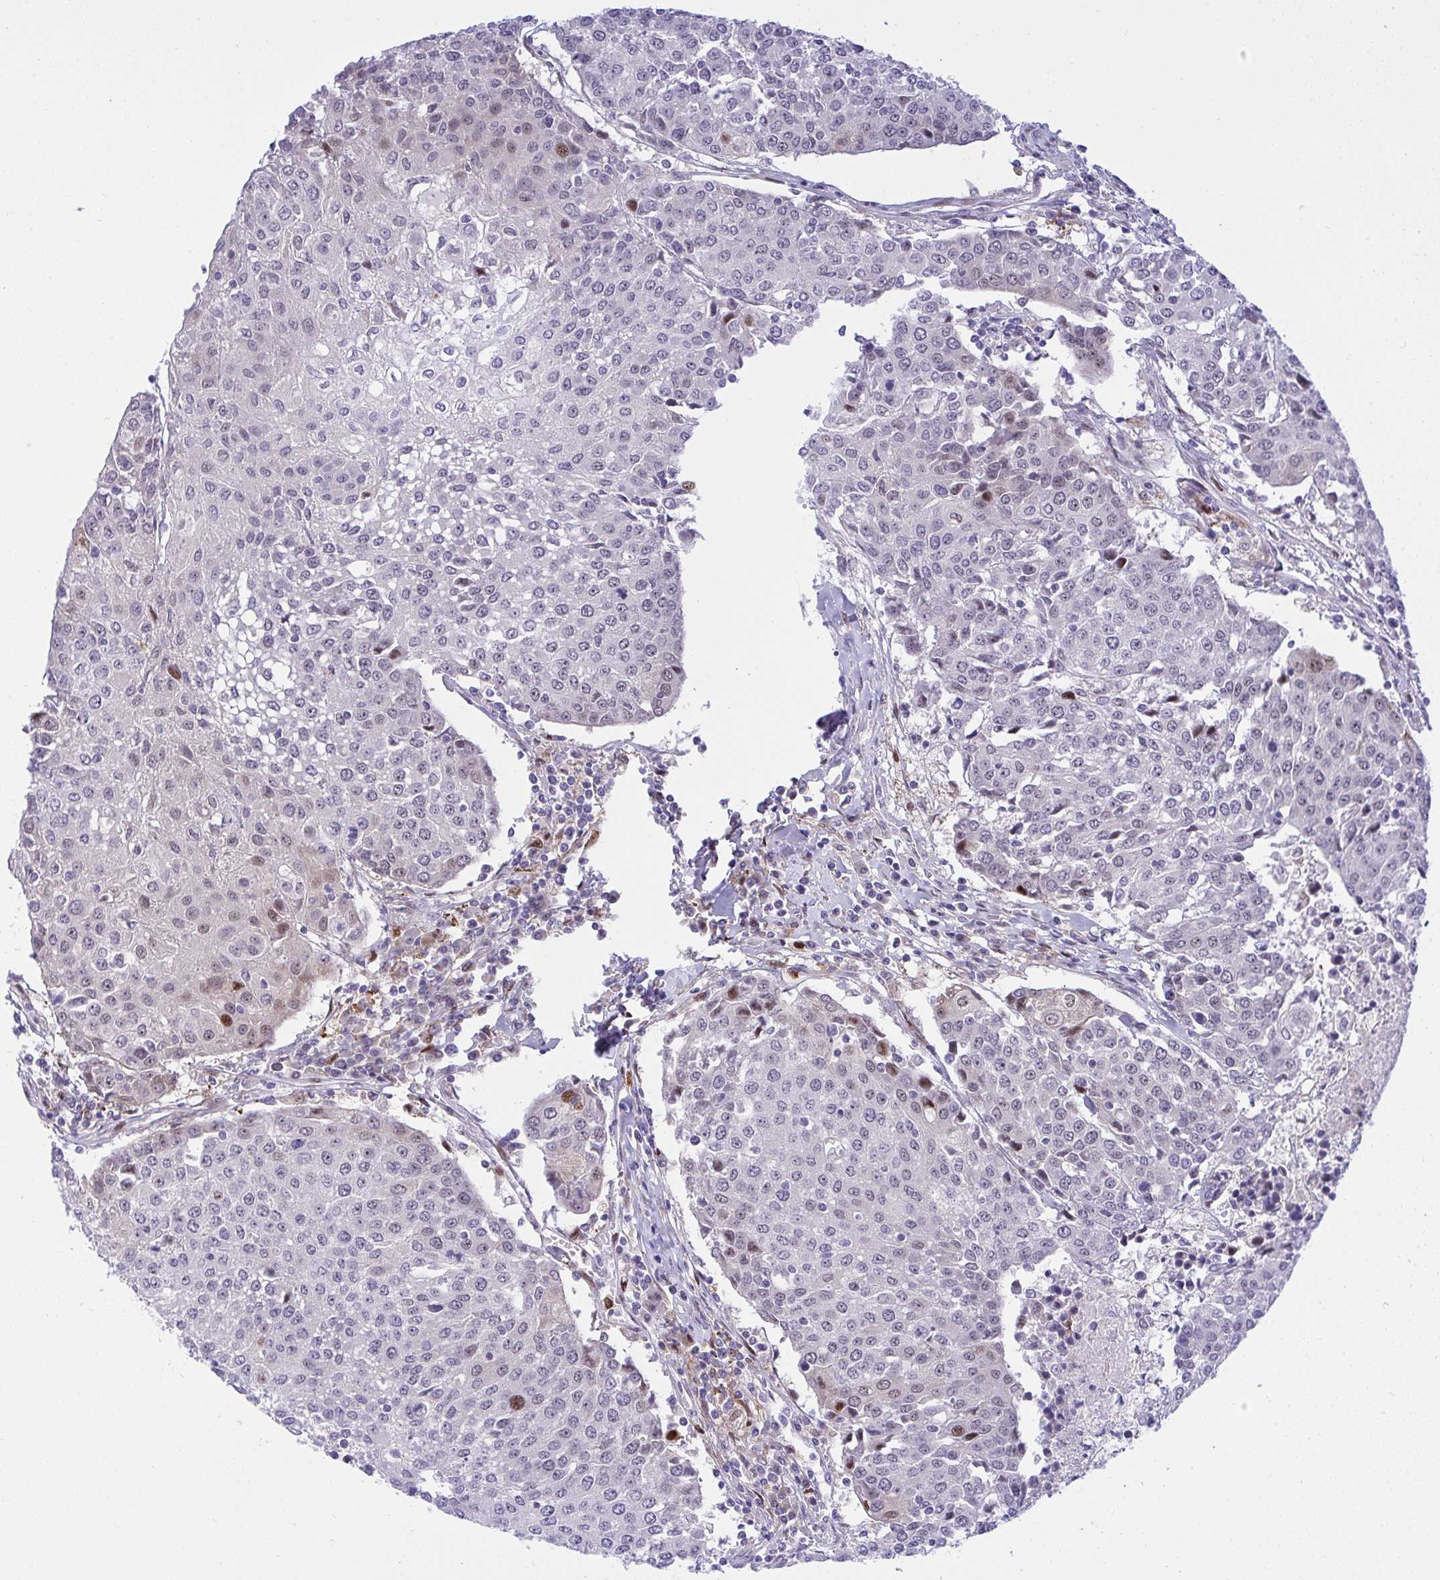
{"staining": {"intensity": "moderate", "quantity": "<25%", "location": "nuclear"}, "tissue": "urothelial cancer", "cell_type": "Tumor cells", "image_type": "cancer", "snomed": [{"axis": "morphology", "description": "Urothelial carcinoma, High grade"}, {"axis": "topography", "description": "Urinary bladder"}], "caption": "Protein expression analysis of human urothelial cancer reveals moderate nuclear positivity in approximately <25% of tumor cells.", "gene": "ZNF554", "patient": {"sex": "female", "age": 85}}